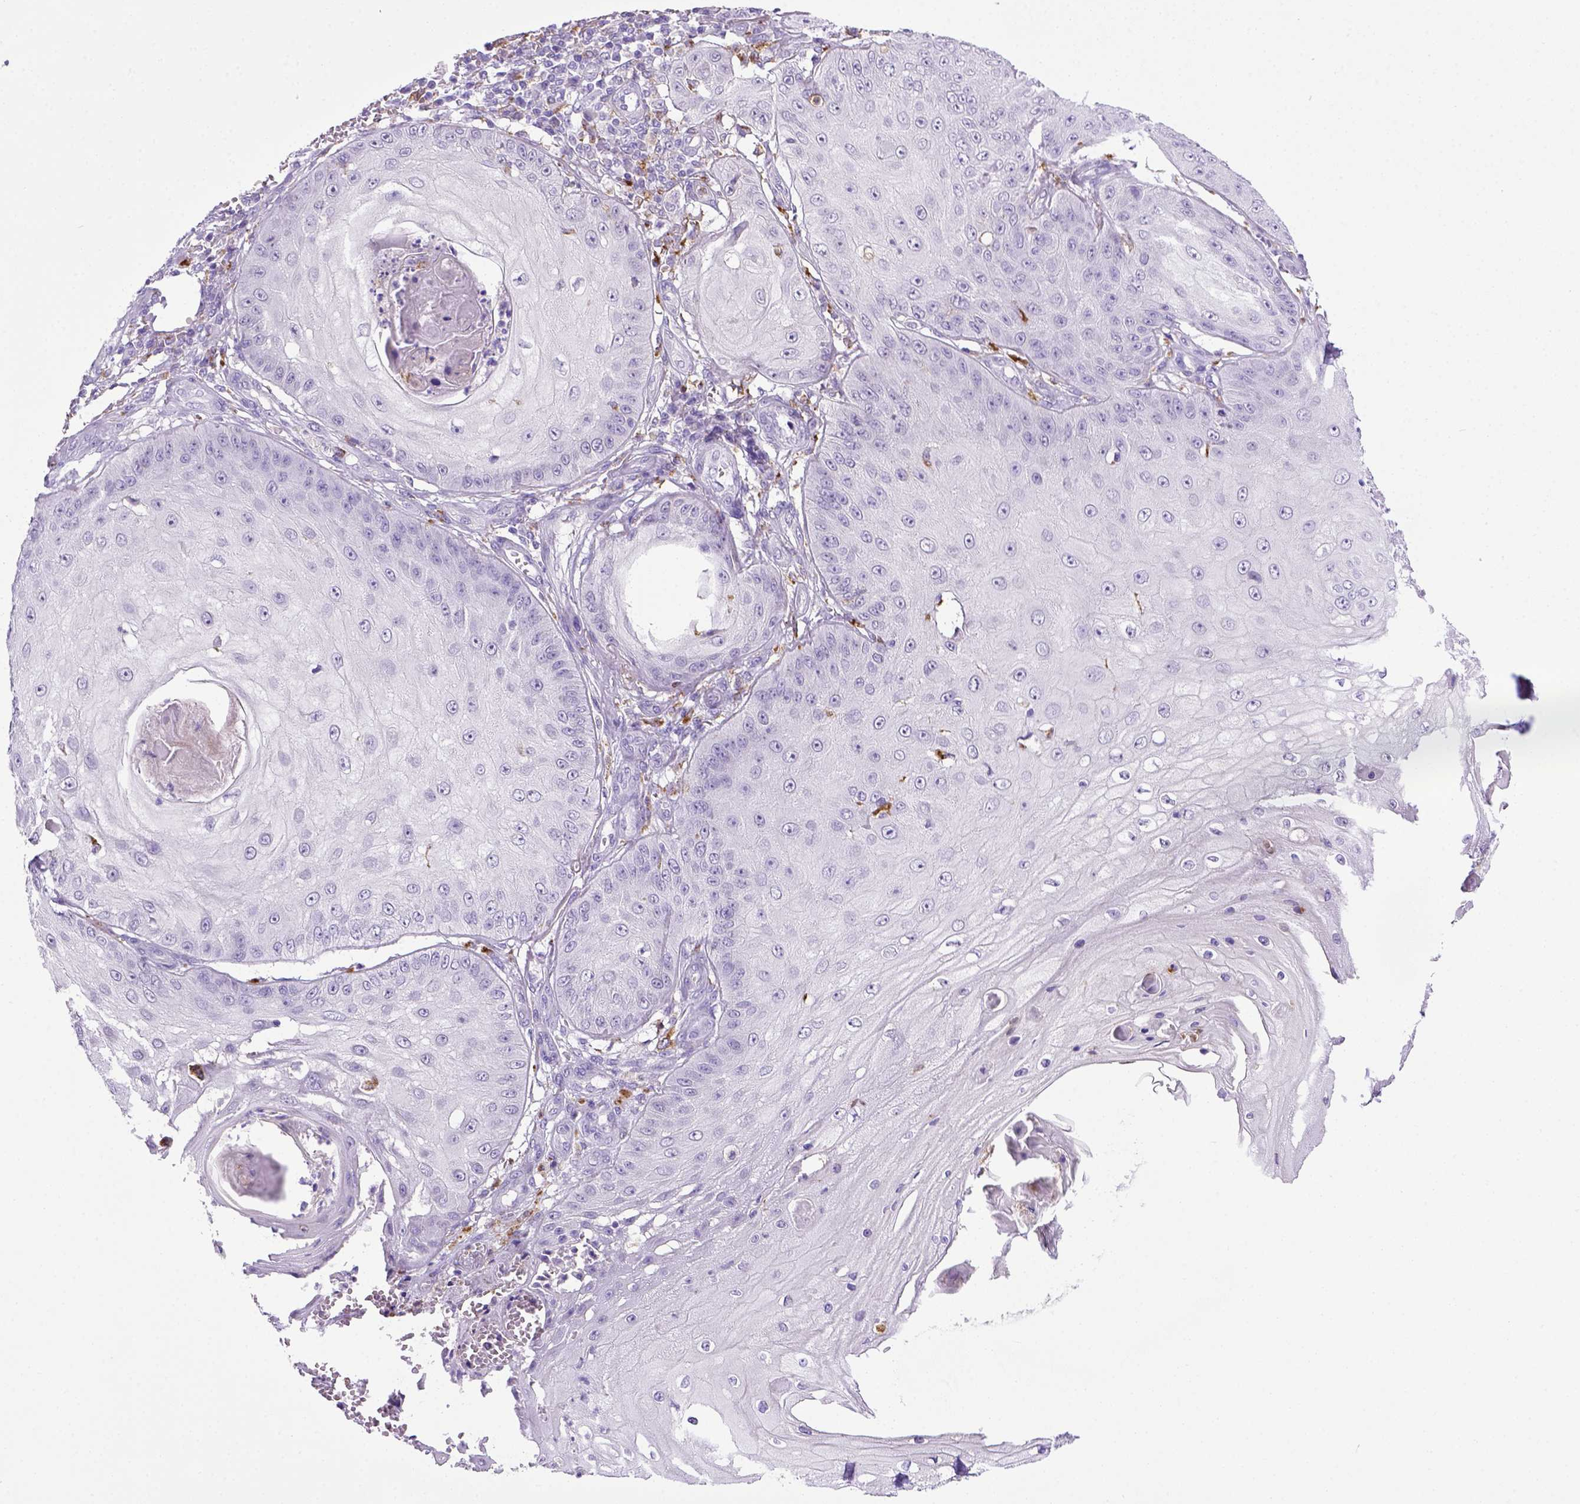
{"staining": {"intensity": "negative", "quantity": "none", "location": "none"}, "tissue": "skin cancer", "cell_type": "Tumor cells", "image_type": "cancer", "snomed": [{"axis": "morphology", "description": "Squamous cell carcinoma, NOS"}, {"axis": "topography", "description": "Skin"}], "caption": "IHC image of neoplastic tissue: human skin cancer (squamous cell carcinoma) stained with DAB (3,3'-diaminobenzidine) shows no significant protein staining in tumor cells.", "gene": "CD68", "patient": {"sex": "male", "age": 70}}